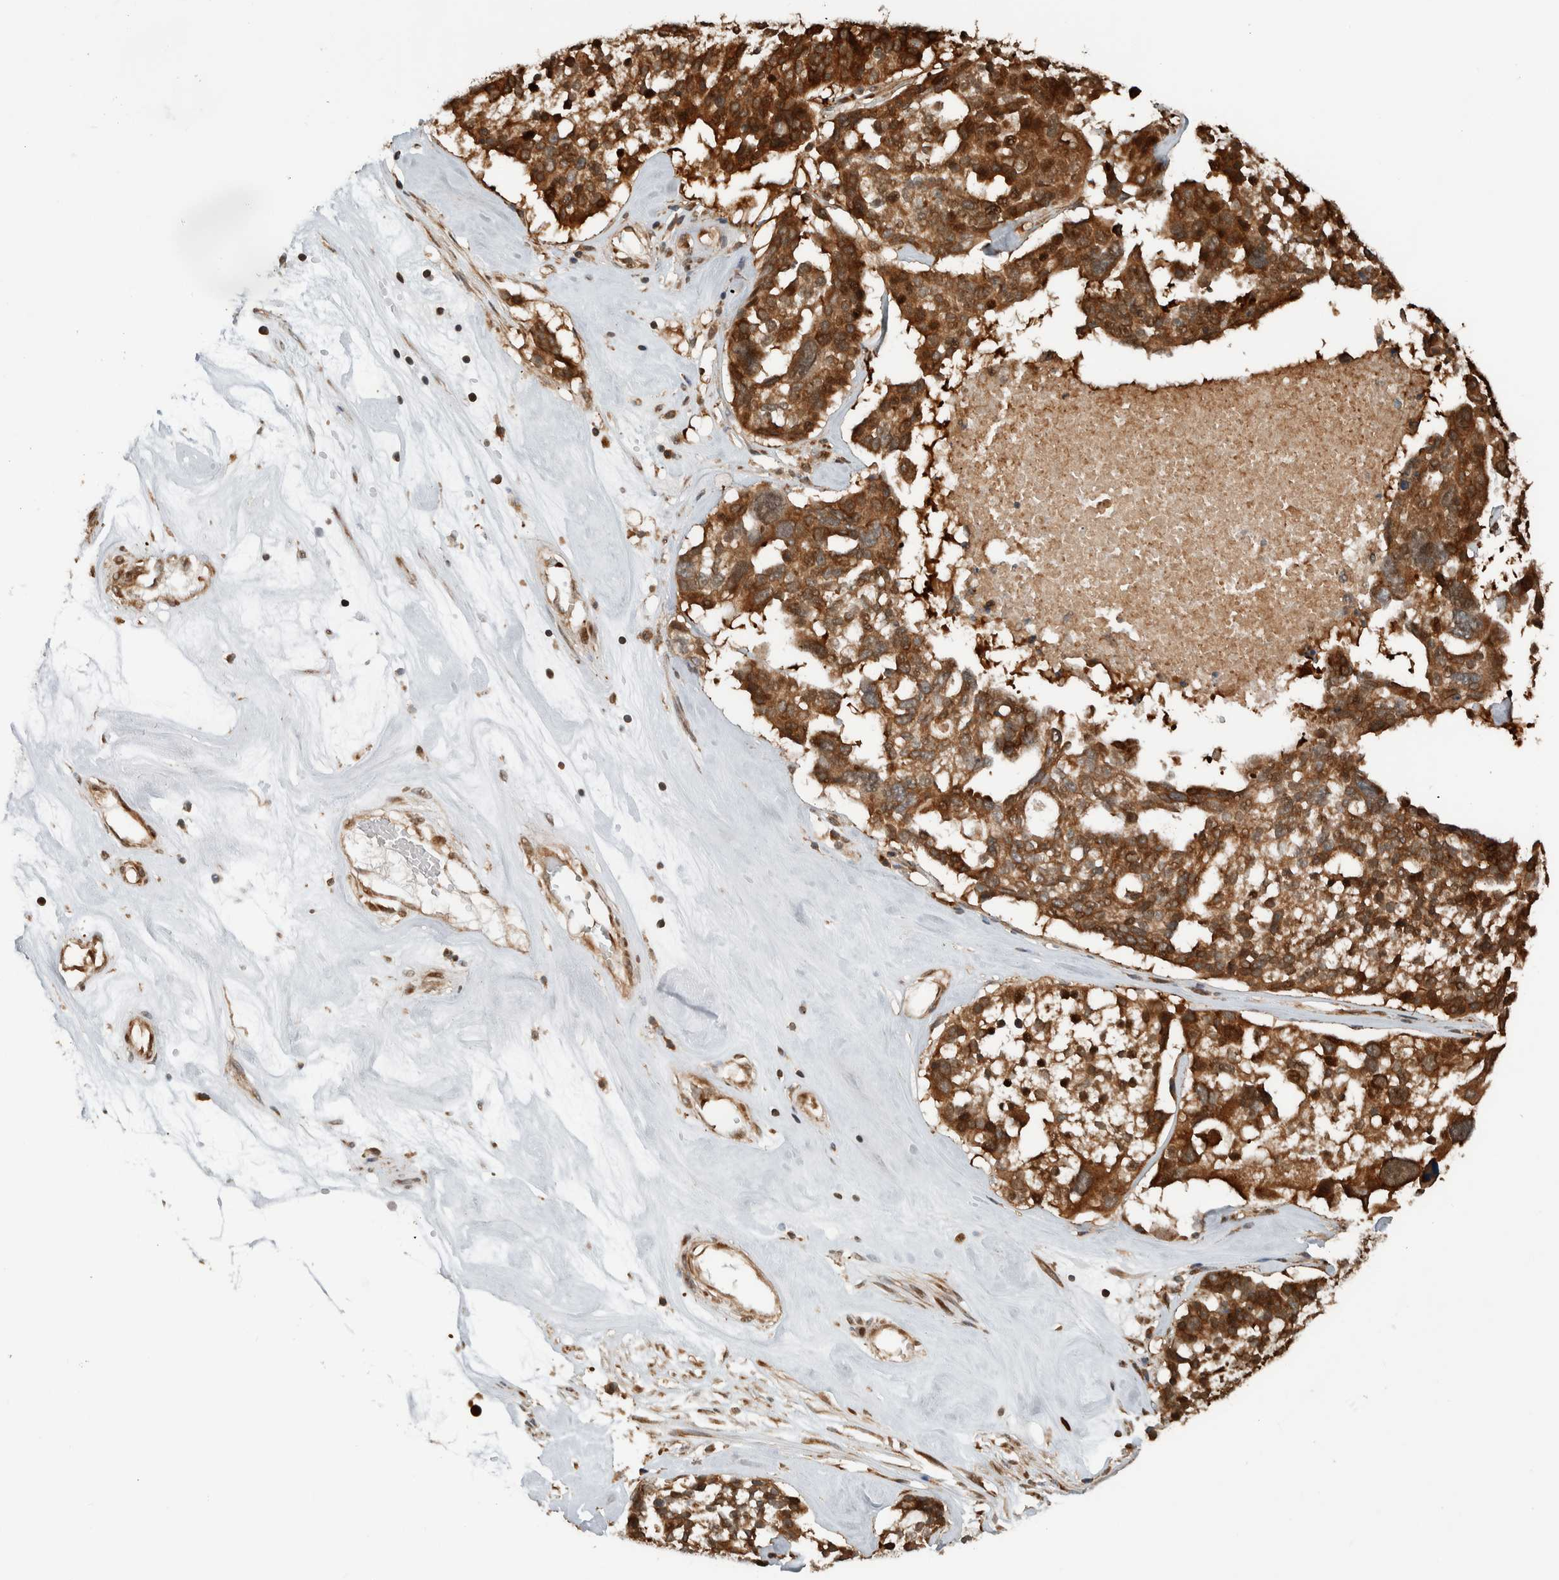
{"staining": {"intensity": "strong", "quantity": ">75%", "location": "cytoplasmic/membranous"}, "tissue": "ovarian cancer", "cell_type": "Tumor cells", "image_type": "cancer", "snomed": [{"axis": "morphology", "description": "Cystadenocarcinoma, serous, NOS"}, {"axis": "topography", "description": "Ovary"}], "caption": "Serous cystadenocarcinoma (ovarian) tissue demonstrates strong cytoplasmic/membranous expression in about >75% of tumor cells", "gene": "CNTROB", "patient": {"sex": "female", "age": 59}}